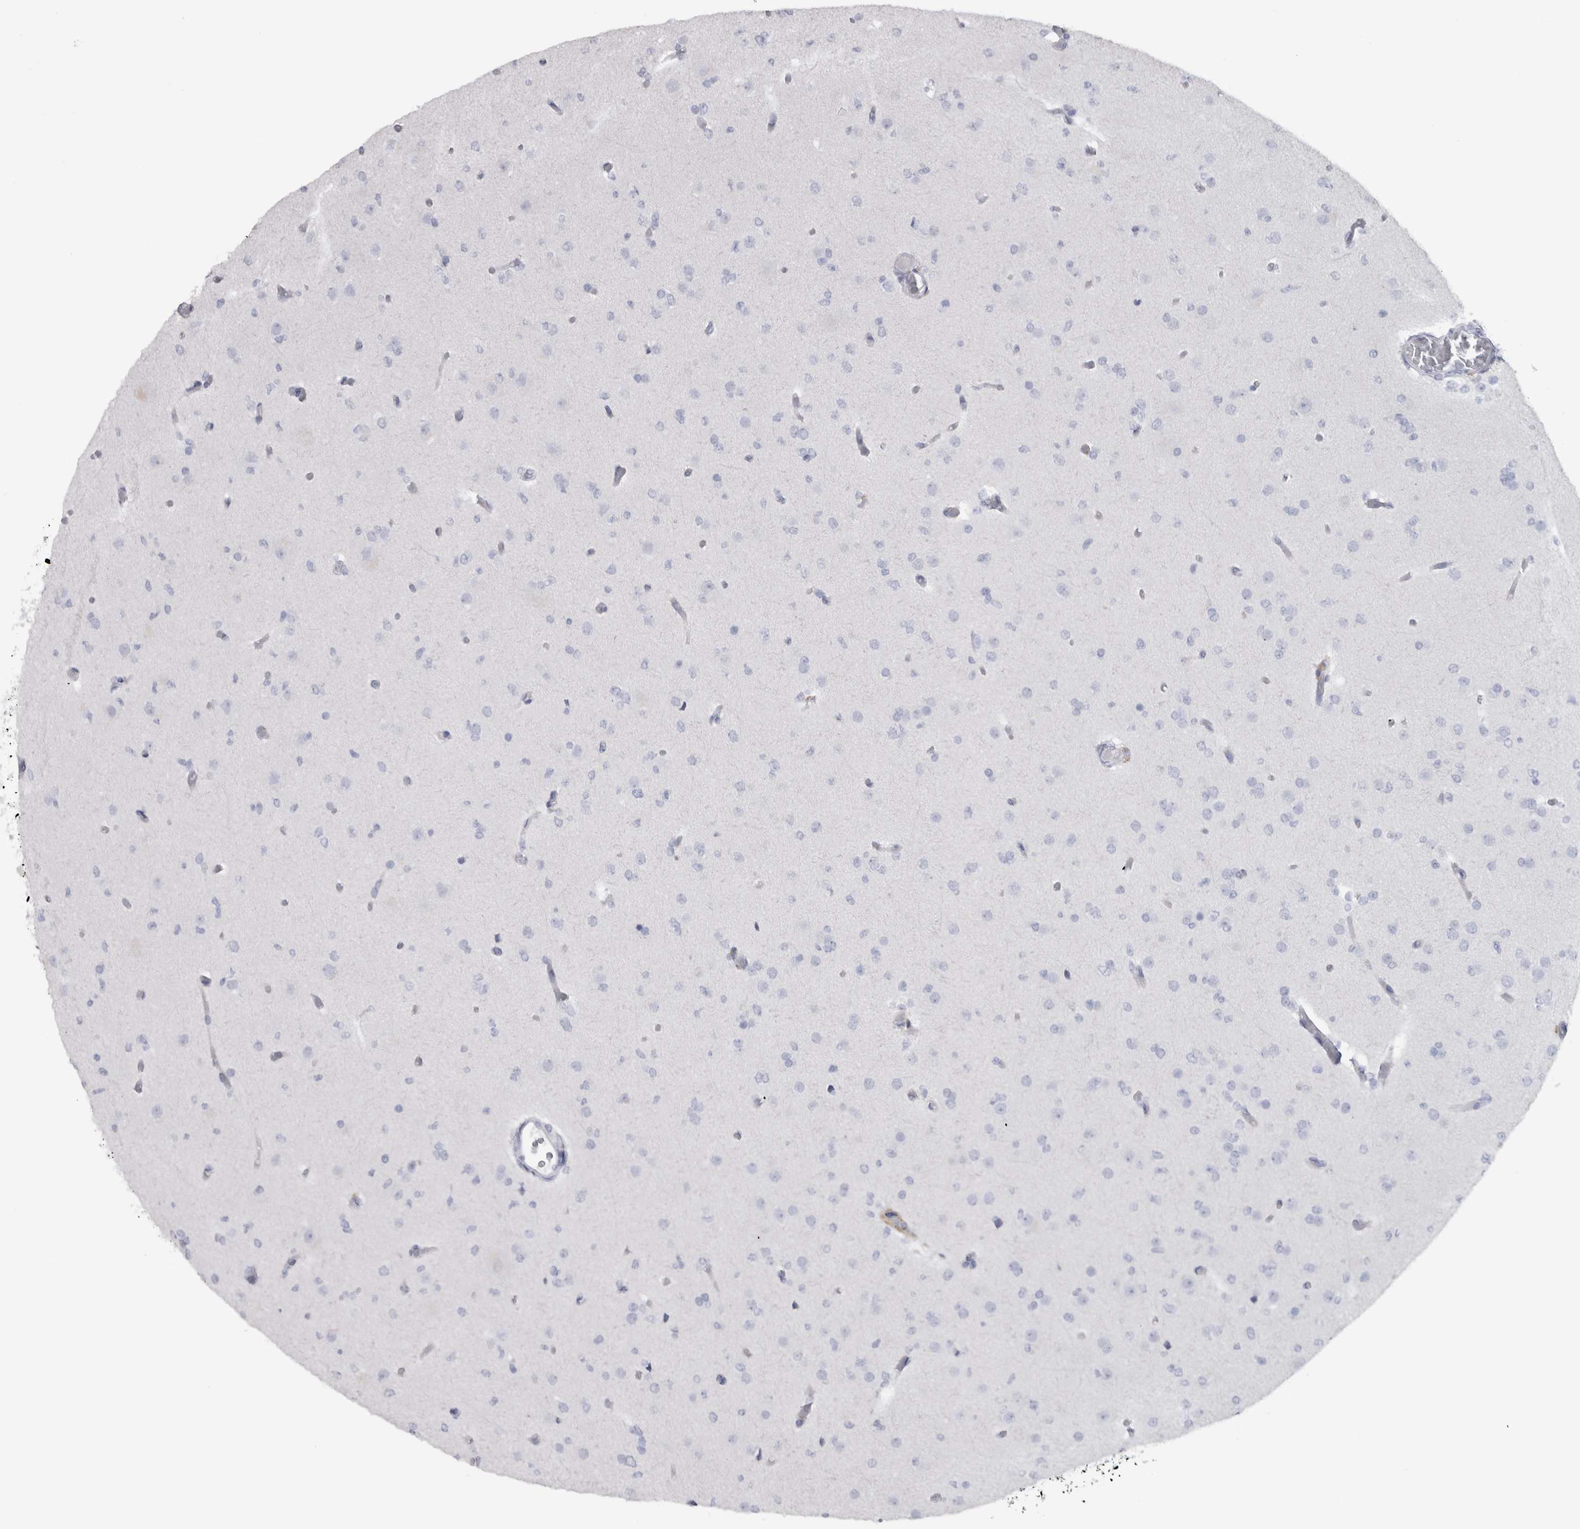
{"staining": {"intensity": "negative", "quantity": "none", "location": "none"}, "tissue": "glioma", "cell_type": "Tumor cells", "image_type": "cancer", "snomed": [{"axis": "morphology", "description": "Glioma, malignant, Low grade"}, {"axis": "topography", "description": "Brain"}], "caption": "Immunohistochemical staining of human glioma demonstrates no significant positivity in tumor cells.", "gene": "PTH", "patient": {"sex": "female", "age": 22}}